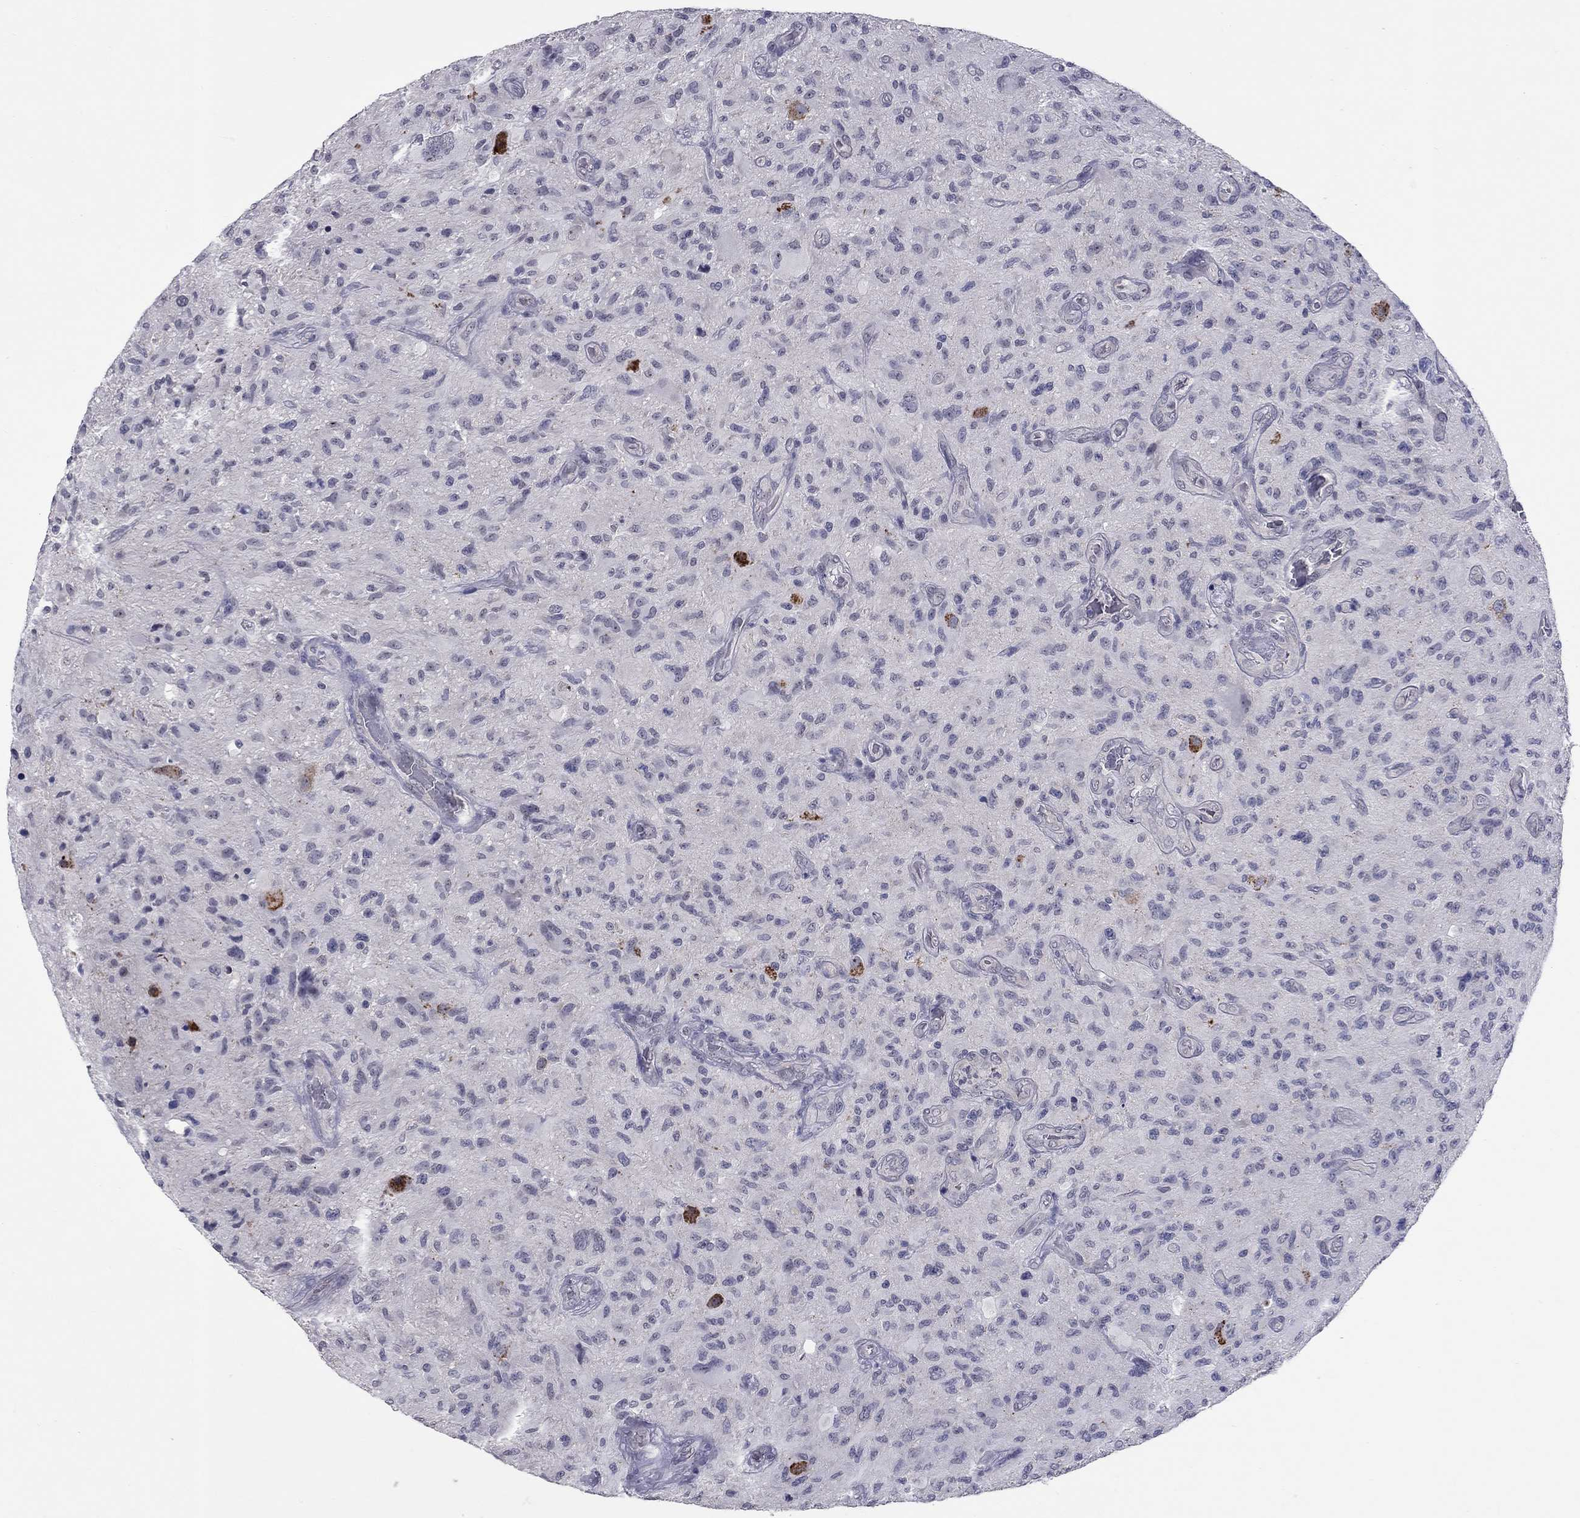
{"staining": {"intensity": "negative", "quantity": "none", "location": "none"}, "tissue": "glioma", "cell_type": "Tumor cells", "image_type": "cancer", "snomed": [{"axis": "morphology", "description": "Glioma, malignant, NOS"}, {"axis": "morphology", "description": "Glioma, malignant, High grade"}, {"axis": "topography", "description": "Brain"}], "caption": "This image is of glioma stained with immunohistochemistry (IHC) to label a protein in brown with the nuclei are counter-stained blue. There is no staining in tumor cells.", "gene": "SHOC2", "patient": {"sex": "female", "age": 71}}